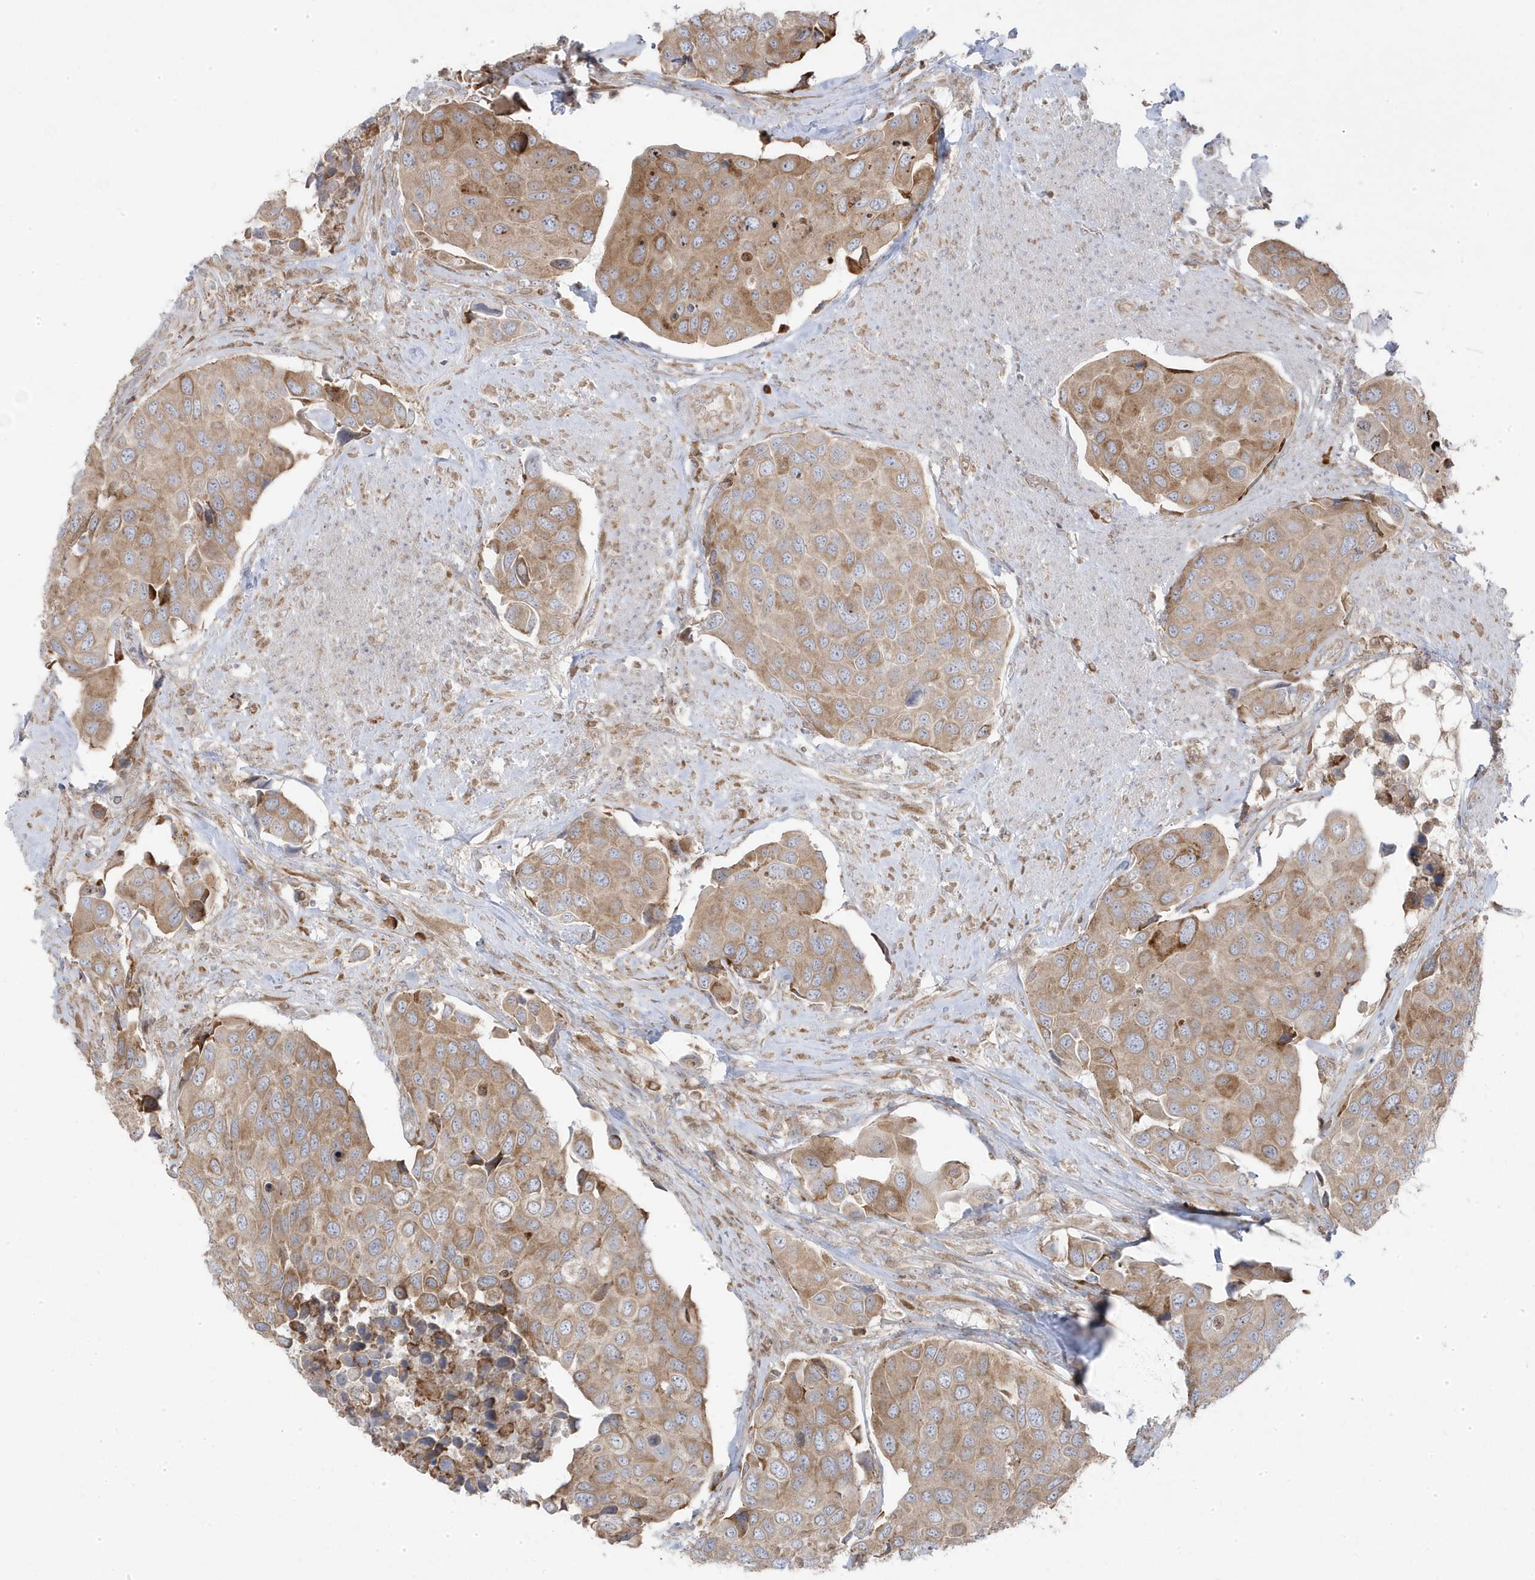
{"staining": {"intensity": "moderate", "quantity": ">75%", "location": "cytoplasmic/membranous"}, "tissue": "urothelial cancer", "cell_type": "Tumor cells", "image_type": "cancer", "snomed": [{"axis": "morphology", "description": "Urothelial carcinoma, High grade"}, {"axis": "topography", "description": "Urinary bladder"}], "caption": "About >75% of tumor cells in urothelial cancer demonstrate moderate cytoplasmic/membranous protein staining as visualized by brown immunohistochemical staining.", "gene": "ZNF654", "patient": {"sex": "male", "age": 74}}